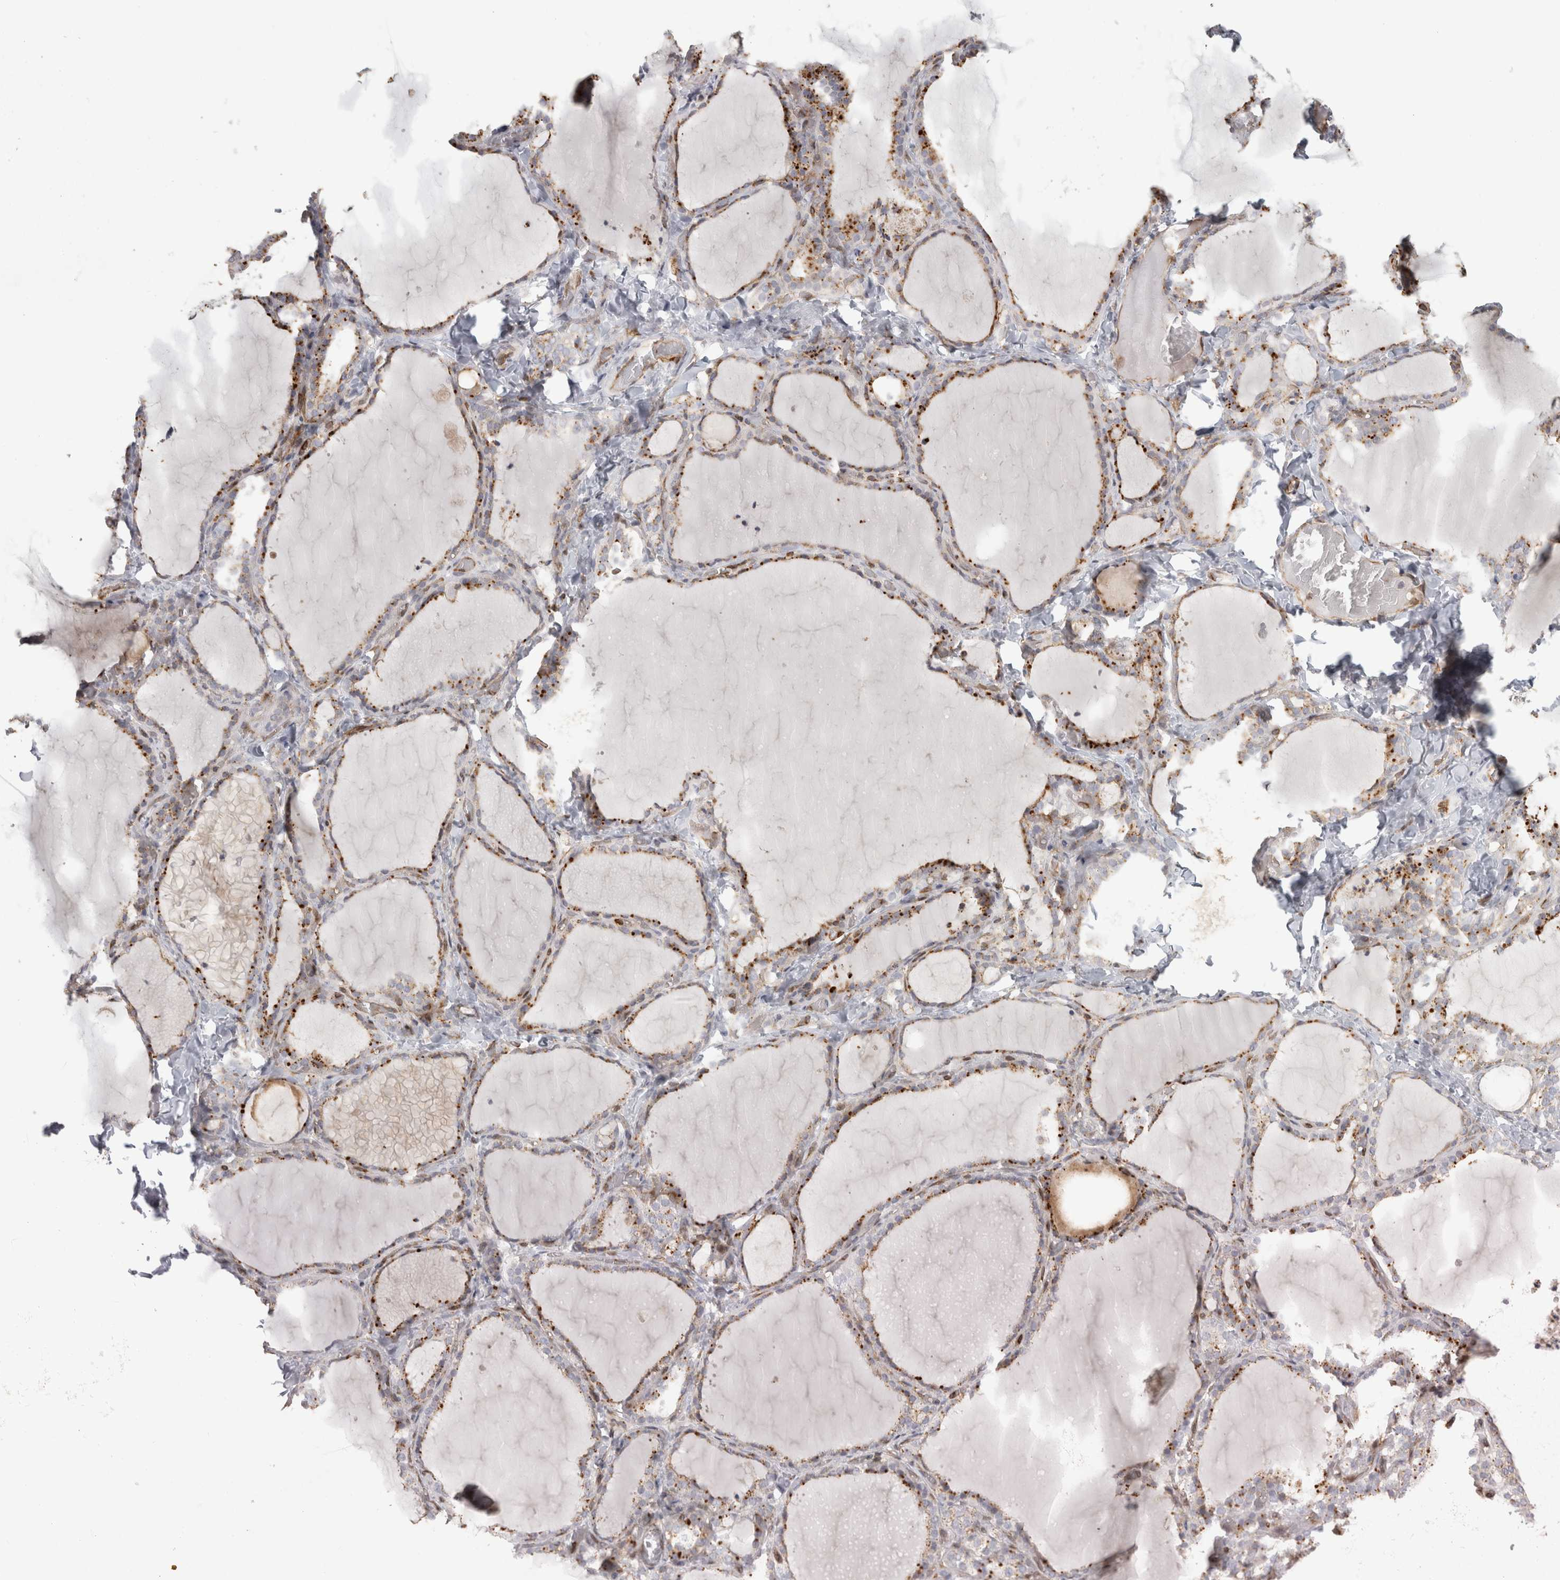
{"staining": {"intensity": "moderate", "quantity": ">75%", "location": "cytoplasmic/membranous"}, "tissue": "thyroid gland", "cell_type": "Glandular cells", "image_type": "normal", "snomed": [{"axis": "morphology", "description": "Normal tissue, NOS"}, {"axis": "topography", "description": "Thyroid gland"}], "caption": "Glandular cells exhibit moderate cytoplasmic/membranous staining in approximately >75% of cells in normal thyroid gland.", "gene": "HLA", "patient": {"sex": "female", "age": 22}}